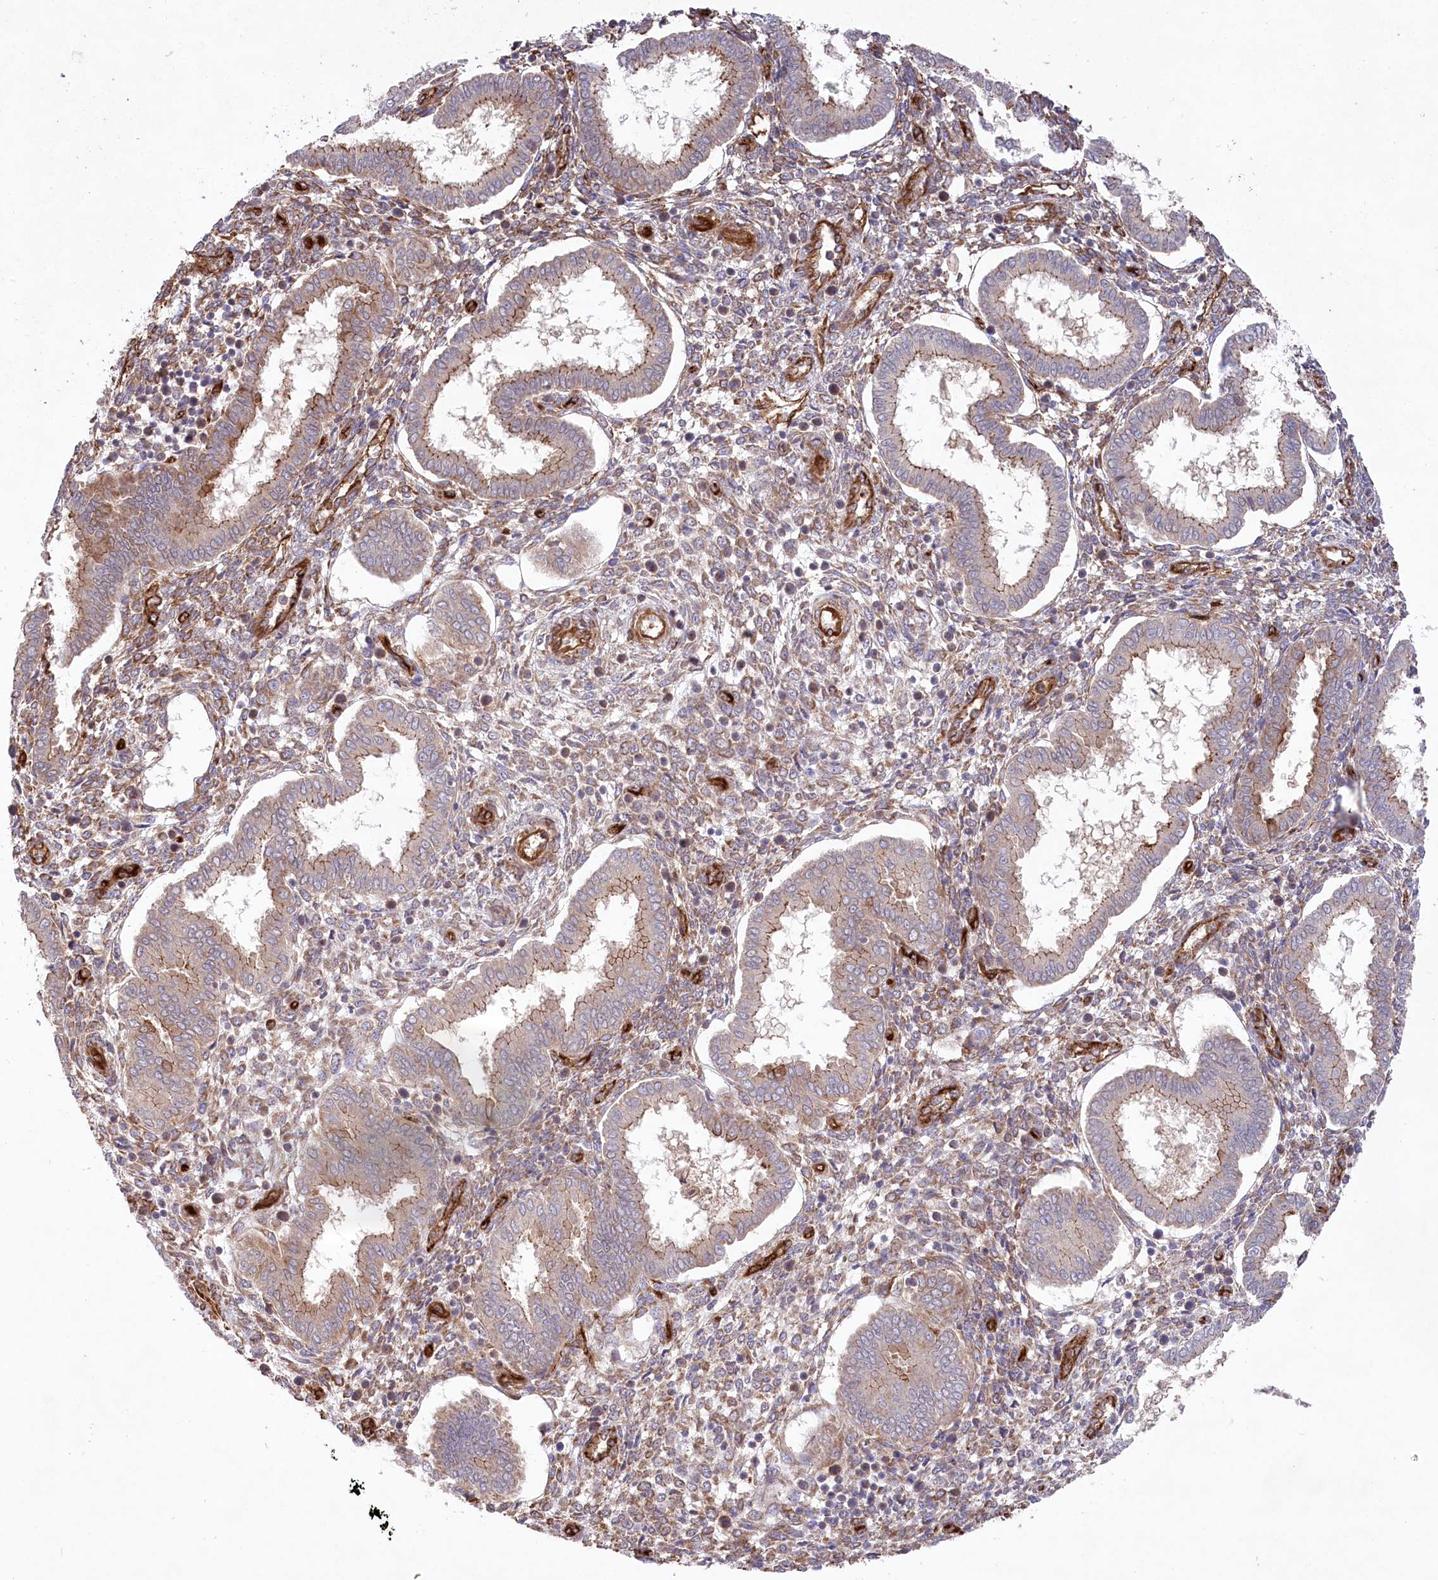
{"staining": {"intensity": "moderate", "quantity": "25%-75%", "location": "cytoplasmic/membranous"}, "tissue": "endometrium", "cell_type": "Cells in endometrial stroma", "image_type": "normal", "snomed": [{"axis": "morphology", "description": "Normal tissue, NOS"}, {"axis": "topography", "description": "Endometrium"}], "caption": "Immunohistochemical staining of benign endometrium reveals moderate cytoplasmic/membranous protein positivity in about 25%-75% of cells in endometrial stroma.", "gene": "MTPAP", "patient": {"sex": "female", "age": 24}}